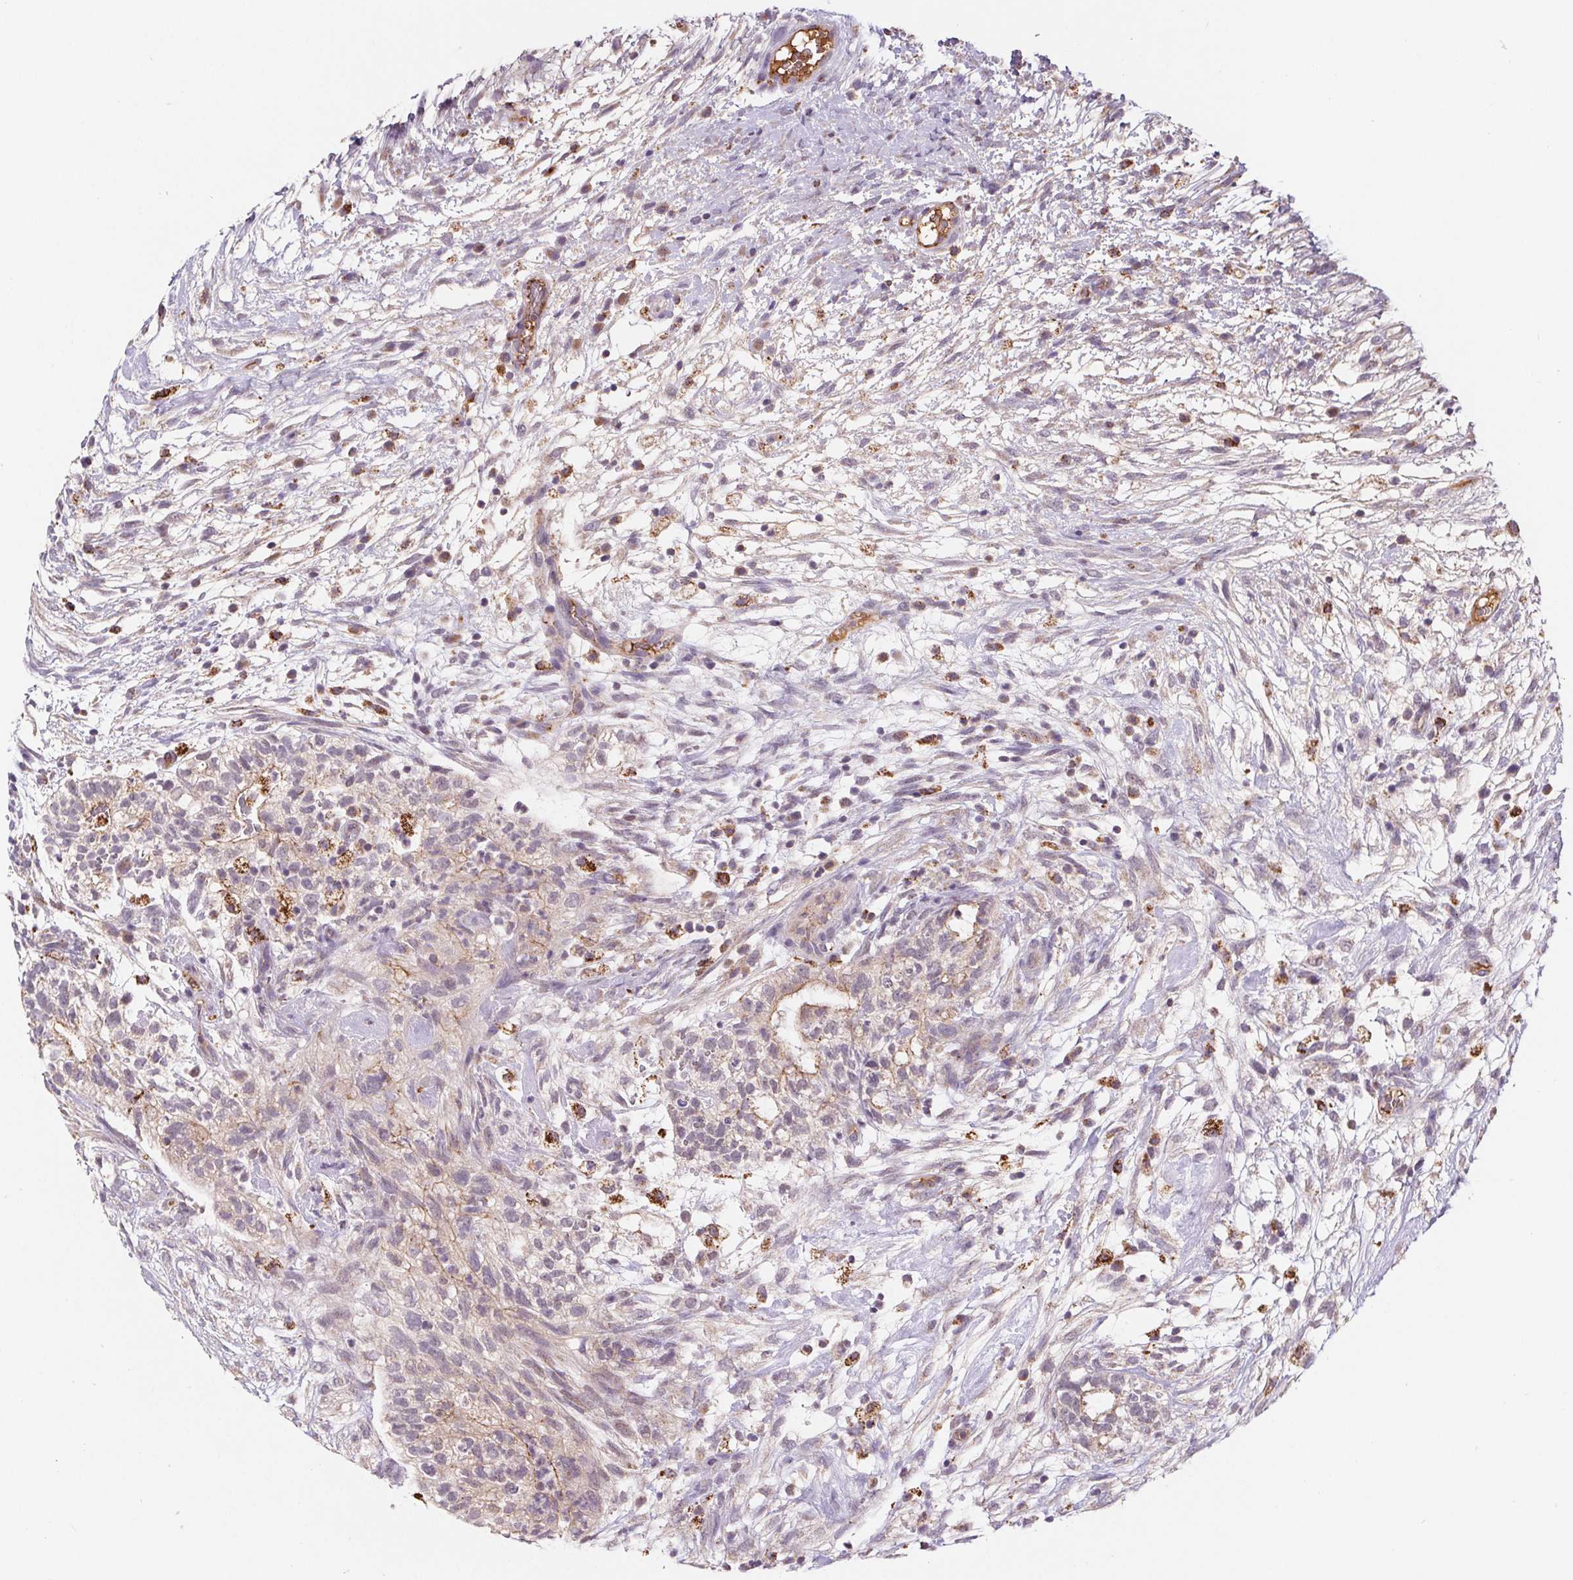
{"staining": {"intensity": "weak", "quantity": "<25%", "location": "cytoplasmic/membranous"}, "tissue": "testis cancer", "cell_type": "Tumor cells", "image_type": "cancer", "snomed": [{"axis": "morphology", "description": "Carcinoma, Embryonal, NOS"}, {"axis": "topography", "description": "Testis"}], "caption": "A high-resolution micrograph shows IHC staining of testis cancer, which displays no significant expression in tumor cells.", "gene": "EMC6", "patient": {"sex": "male", "age": 32}}